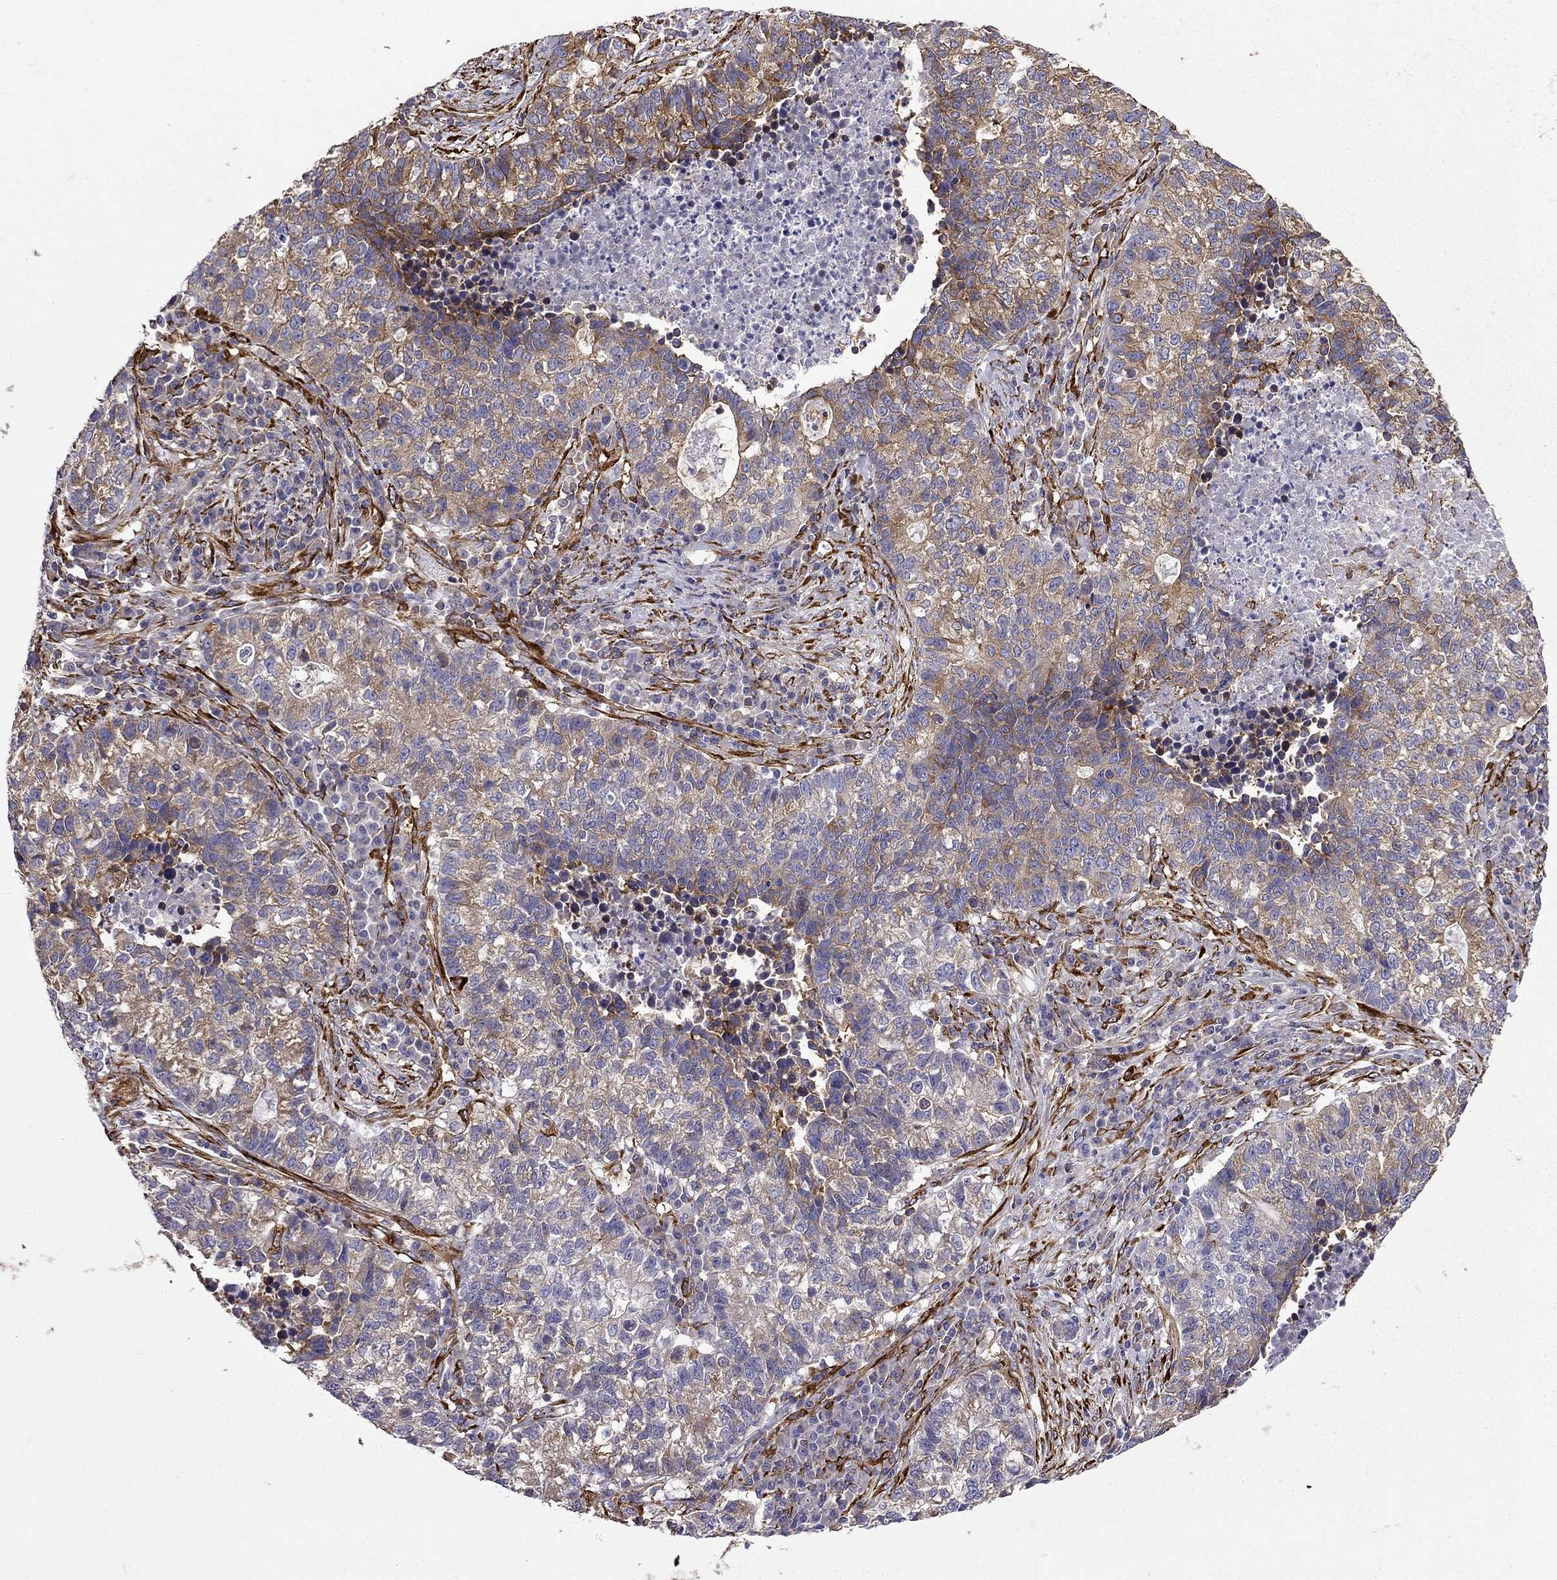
{"staining": {"intensity": "moderate", "quantity": "25%-75%", "location": "cytoplasmic/membranous"}, "tissue": "lung cancer", "cell_type": "Tumor cells", "image_type": "cancer", "snomed": [{"axis": "morphology", "description": "Adenocarcinoma, NOS"}, {"axis": "topography", "description": "Lung"}], "caption": "Adenocarcinoma (lung) was stained to show a protein in brown. There is medium levels of moderate cytoplasmic/membranous staining in about 25%-75% of tumor cells.", "gene": "MAP4", "patient": {"sex": "male", "age": 57}}